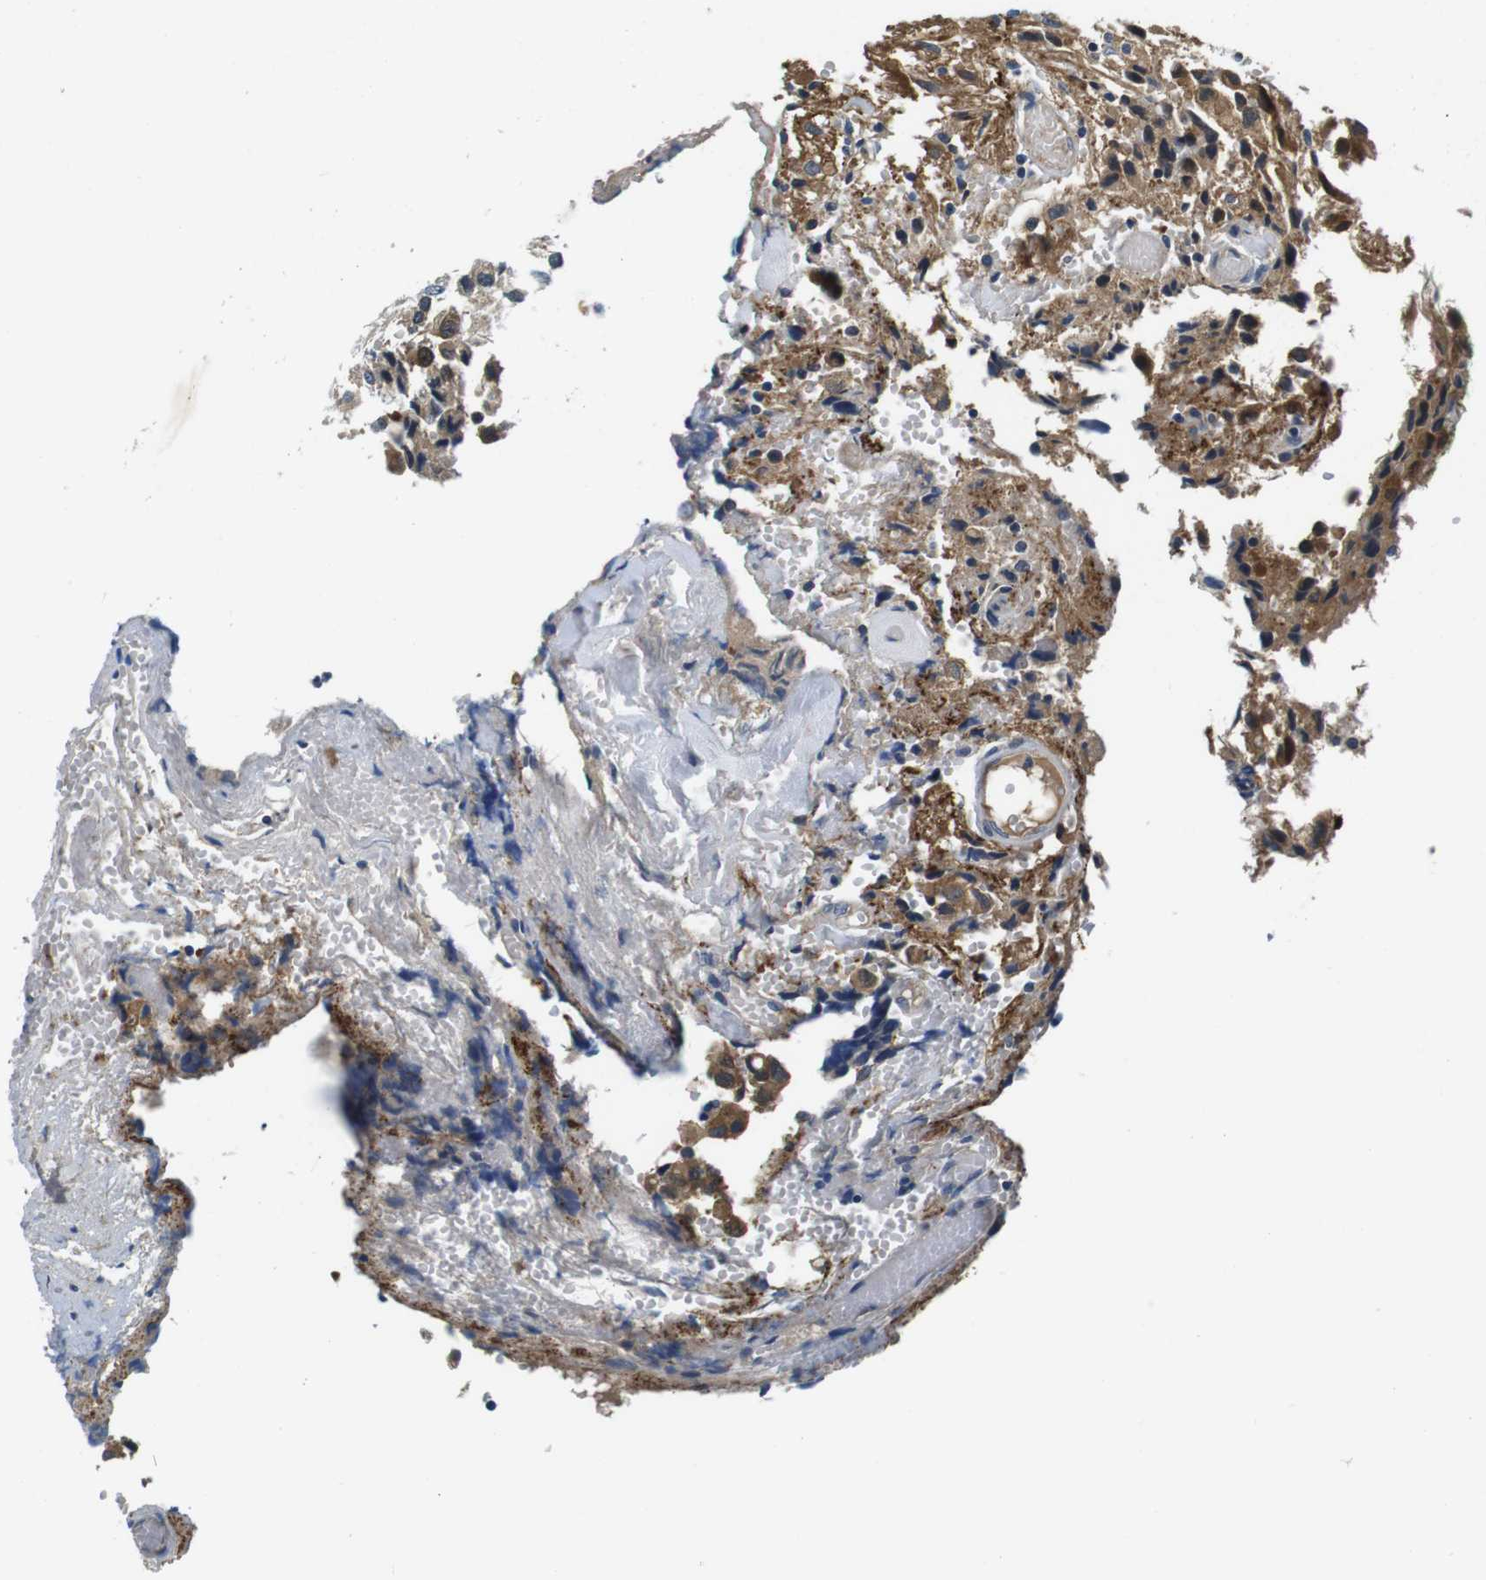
{"staining": {"intensity": "moderate", "quantity": ">75%", "location": "cytoplasmic/membranous"}, "tissue": "glioma", "cell_type": "Tumor cells", "image_type": "cancer", "snomed": [{"axis": "morphology", "description": "Glioma, malignant, High grade"}, {"axis": "topography", "description": "Brain"}], "caption": "DAB immunohistochemical staining of human malignant glioma (high-grade) displays moderate cytoplasmic/membranous protein expression in about >75% of tumor cells.", "gene": "DTNA", "patient": {"sex": "male", "age": 32}}